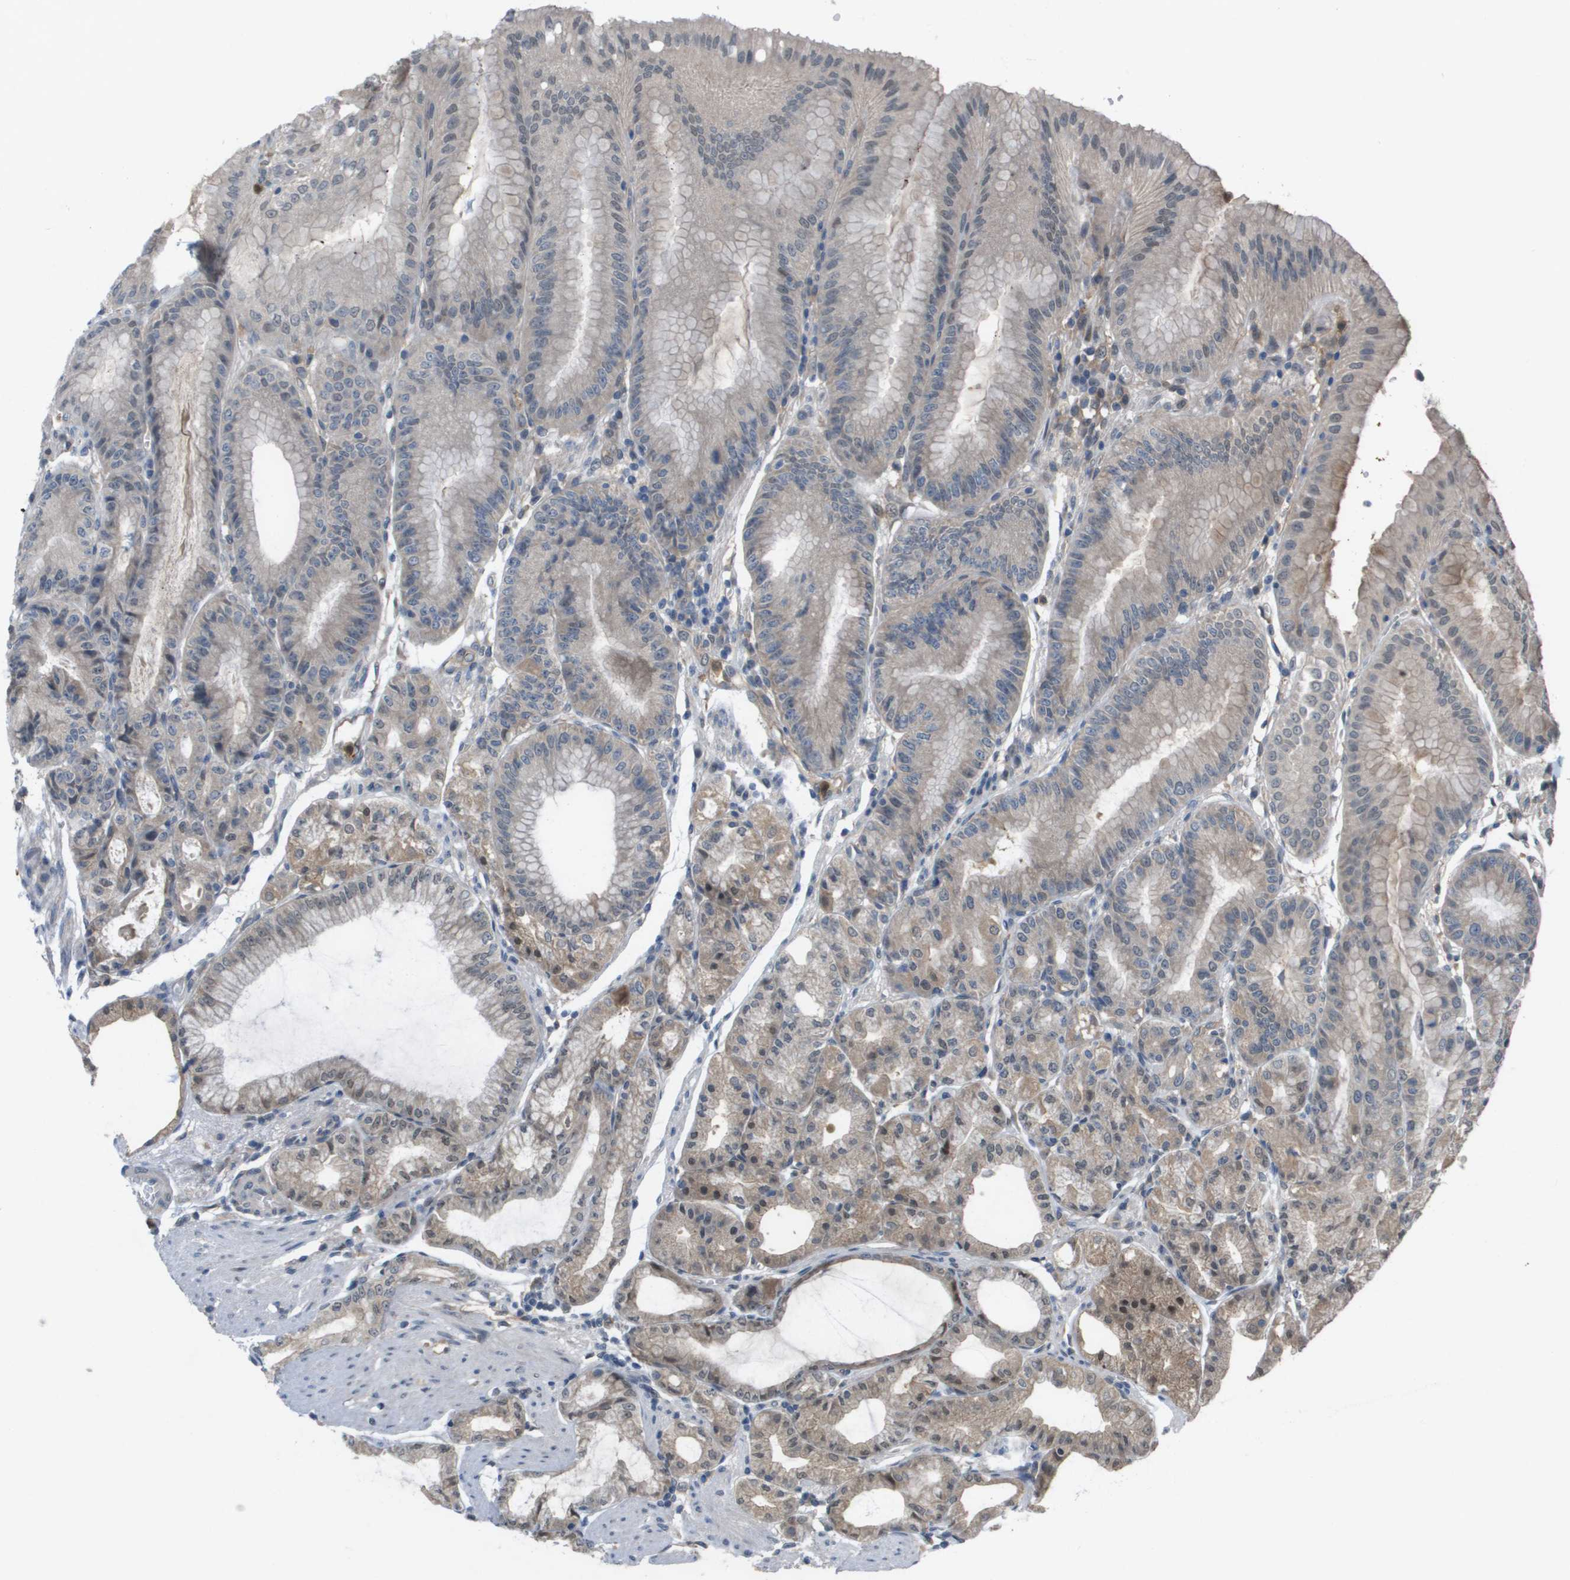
{"staining": {"intensity": "moderate", "quantity": "25%-75%", "location": "cytoplasmic/membranous"}, "tissue": "stomach", "cell_type": "Glandular cells", "image_type": "normal", "snomed": [{"axis": "morphology", "description": "Normal tissue, NOS"}, {"axis": "topography", "description": "Stomach, lower"}], "caption": "An image showing moderate cytoplasmic/membranous expression in approximately 25%-75% of glandular cells in benign stomach, as visualized by brown immunohistochemical staining.", "gene": "PALD1", "patient": {"sex": "male", "age": 71}}